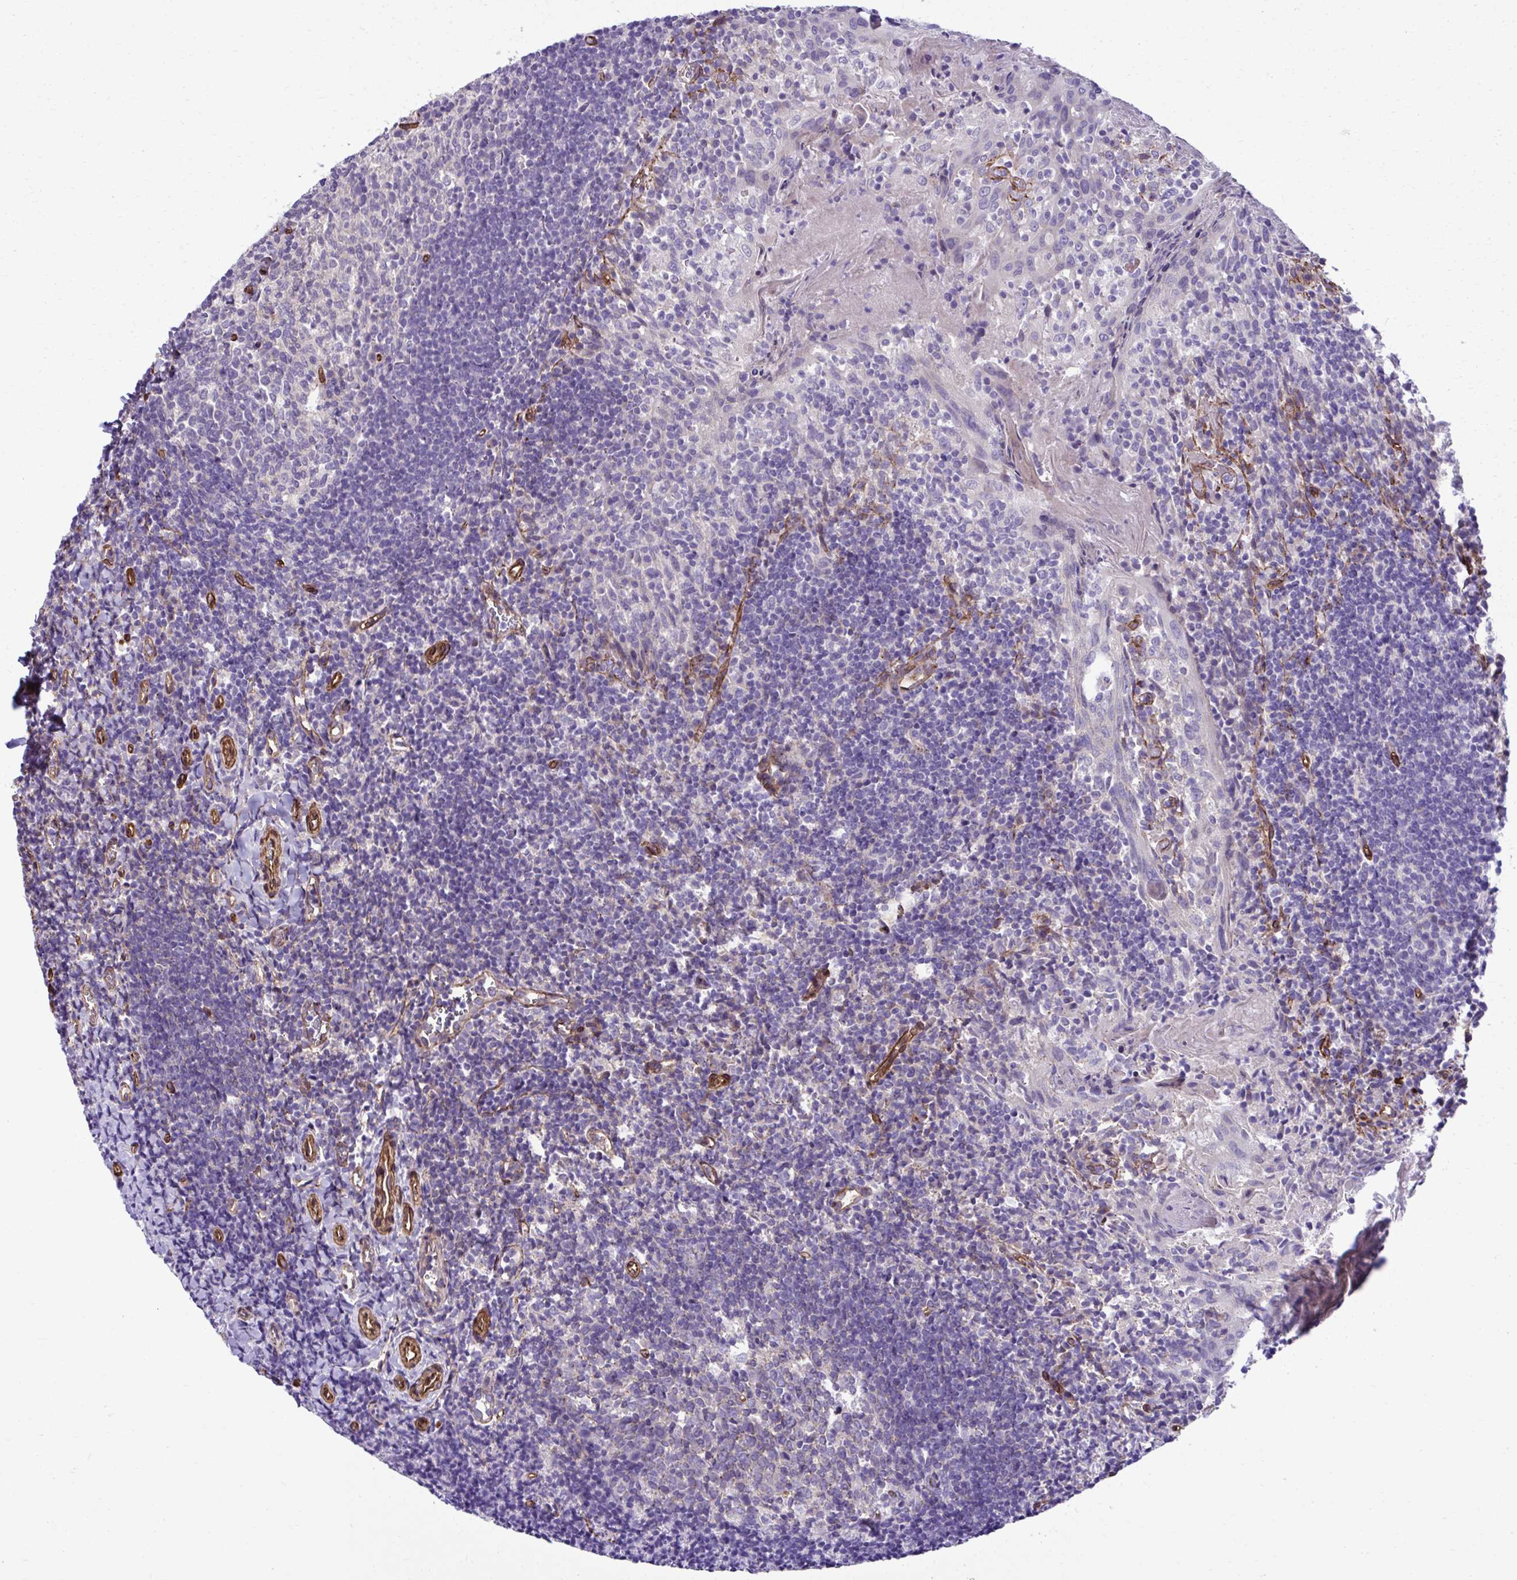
{"staining": {"intensity": "negative", "quantity": "none", "location": "none"}, "tissue": "tonsil", "cell_type": "Germinal center cells", "image_type": "normal", "snomed": [{"axis": "morphology", "description": "Normal tissue, NOS"}, {"axis": "topography", "description": "Tonsil"}], "caption": "Germinal center cells are negative for brown protein staining in benign tonsil. (Brightfield microscopy of DAB immunohistochemistry (IHC) at high magnification).", "gene": "TRIM52", "patient": {"sex": "female", "age": 10}}